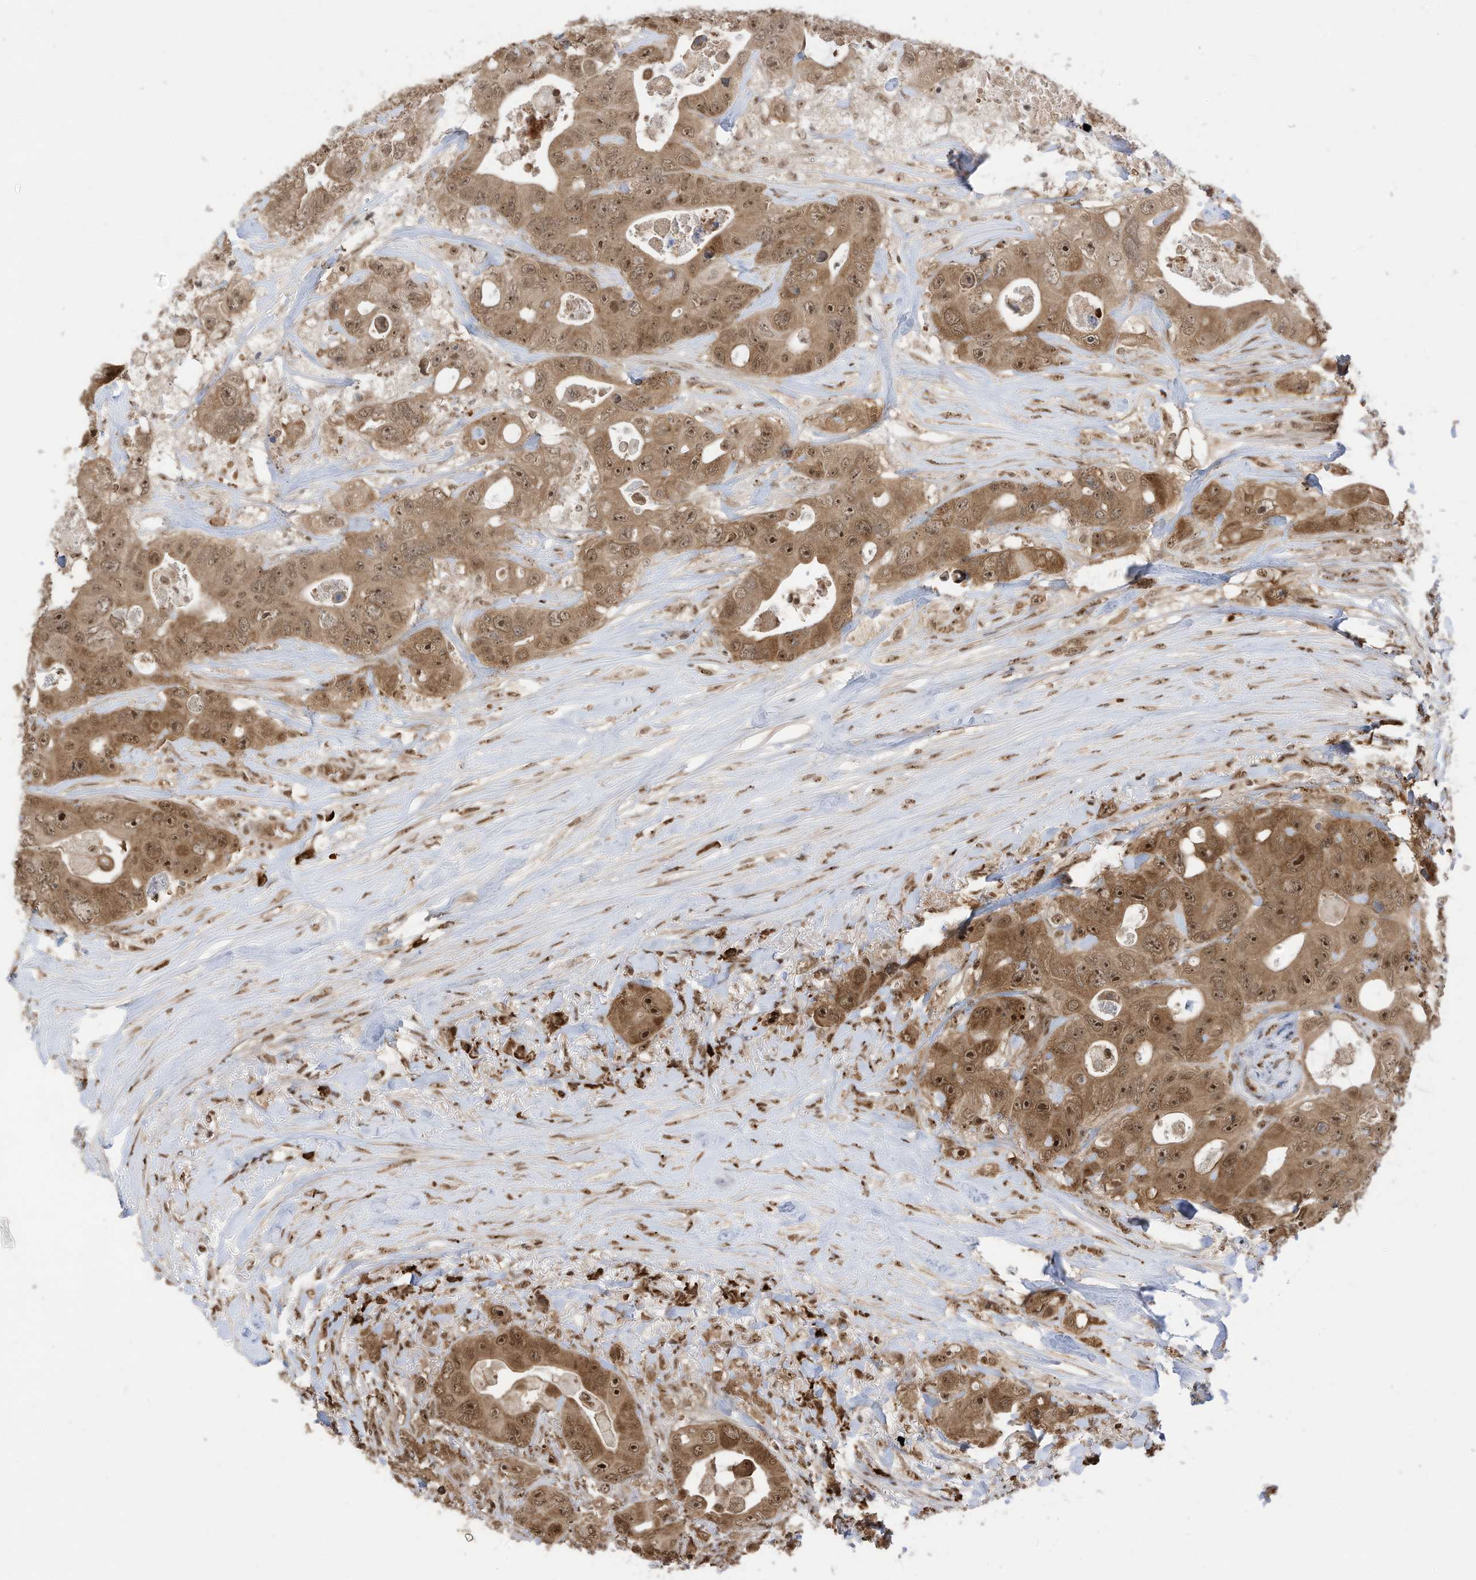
{"staining": {"intensity": "moderate", "quantity": ">75%", "location": "cytoplasmic/membranous,nuclear"}, "tissue": "colorectal cancer", "cell_type": "Tumor cells", "image_type": "cancer", "snomed": [{"axis": "morphology", "description": "Adenocarcinoma, NOS"}, {"axis": "topography", "description": "Colon"}], "caption": "Human colorectal cancer stained with a protein marker demonstrates moderate staining in tumor cells.", "gene": "ZNF195", "patient": {"sex": "female", "age": 46}}